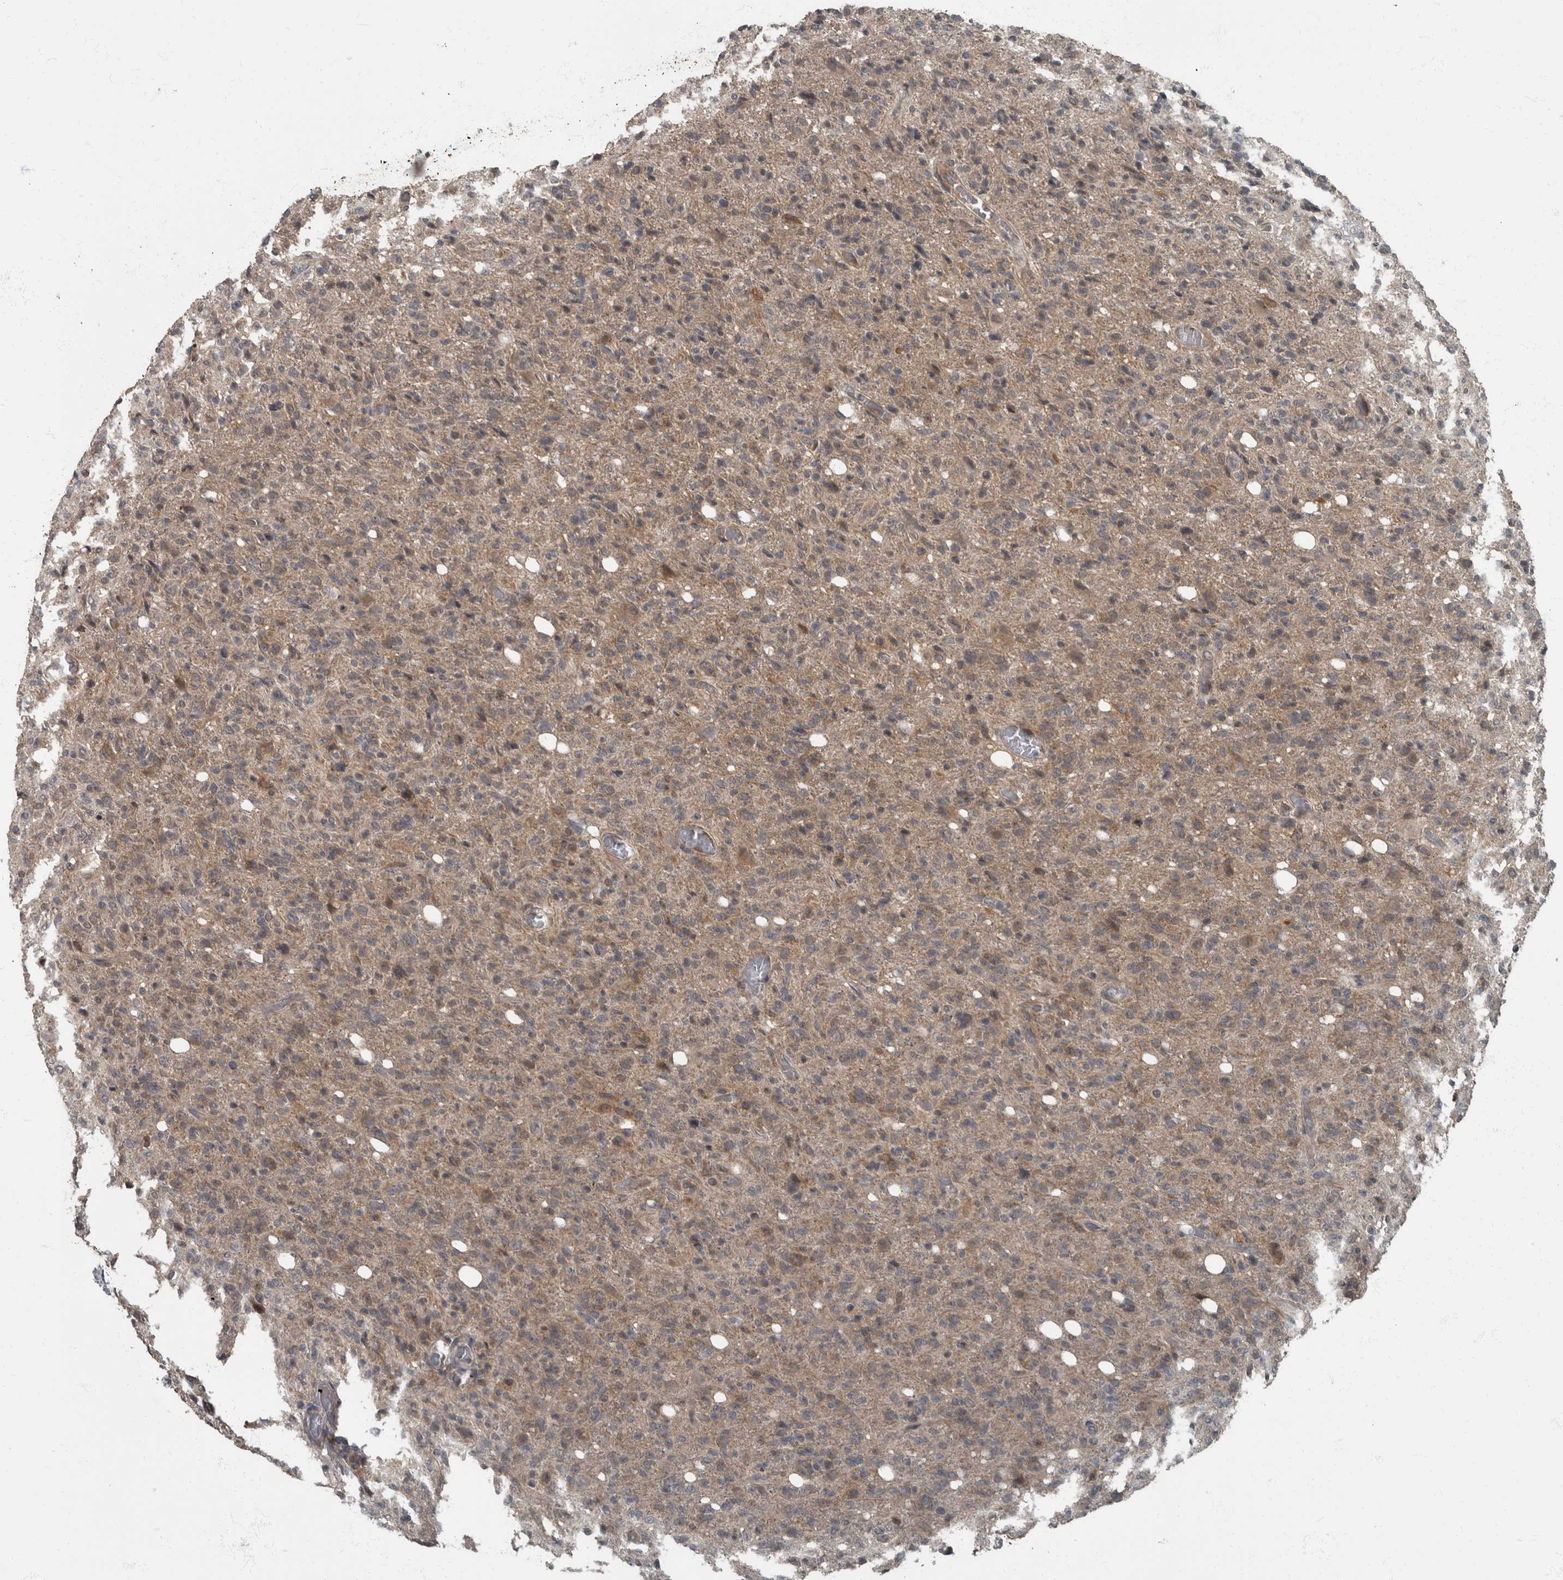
{"staining": {"intensity": "weak", "quantity": "25%-75%", "location": "cytoplasmic/membranous"}, "tissue": "glioma", "cell_type": "Tumor cells", "image_type": "cancer", "snomed": [{"axis": "morphology", "description": "Glioma, malignant, High grade"}, {"axis": "topography", "description": "Brain"}], "caption": "Brown immunohistochemical staining in high-grade glioma (malignant) displays weak cytoplasmic/membranous expression in about 25%-75% of tumor cells. (DAB = brown stain, brightfield microscopy at high magnification).", "gene": "RABGGTB", "patient": {"sex": "female", "age": 57}}